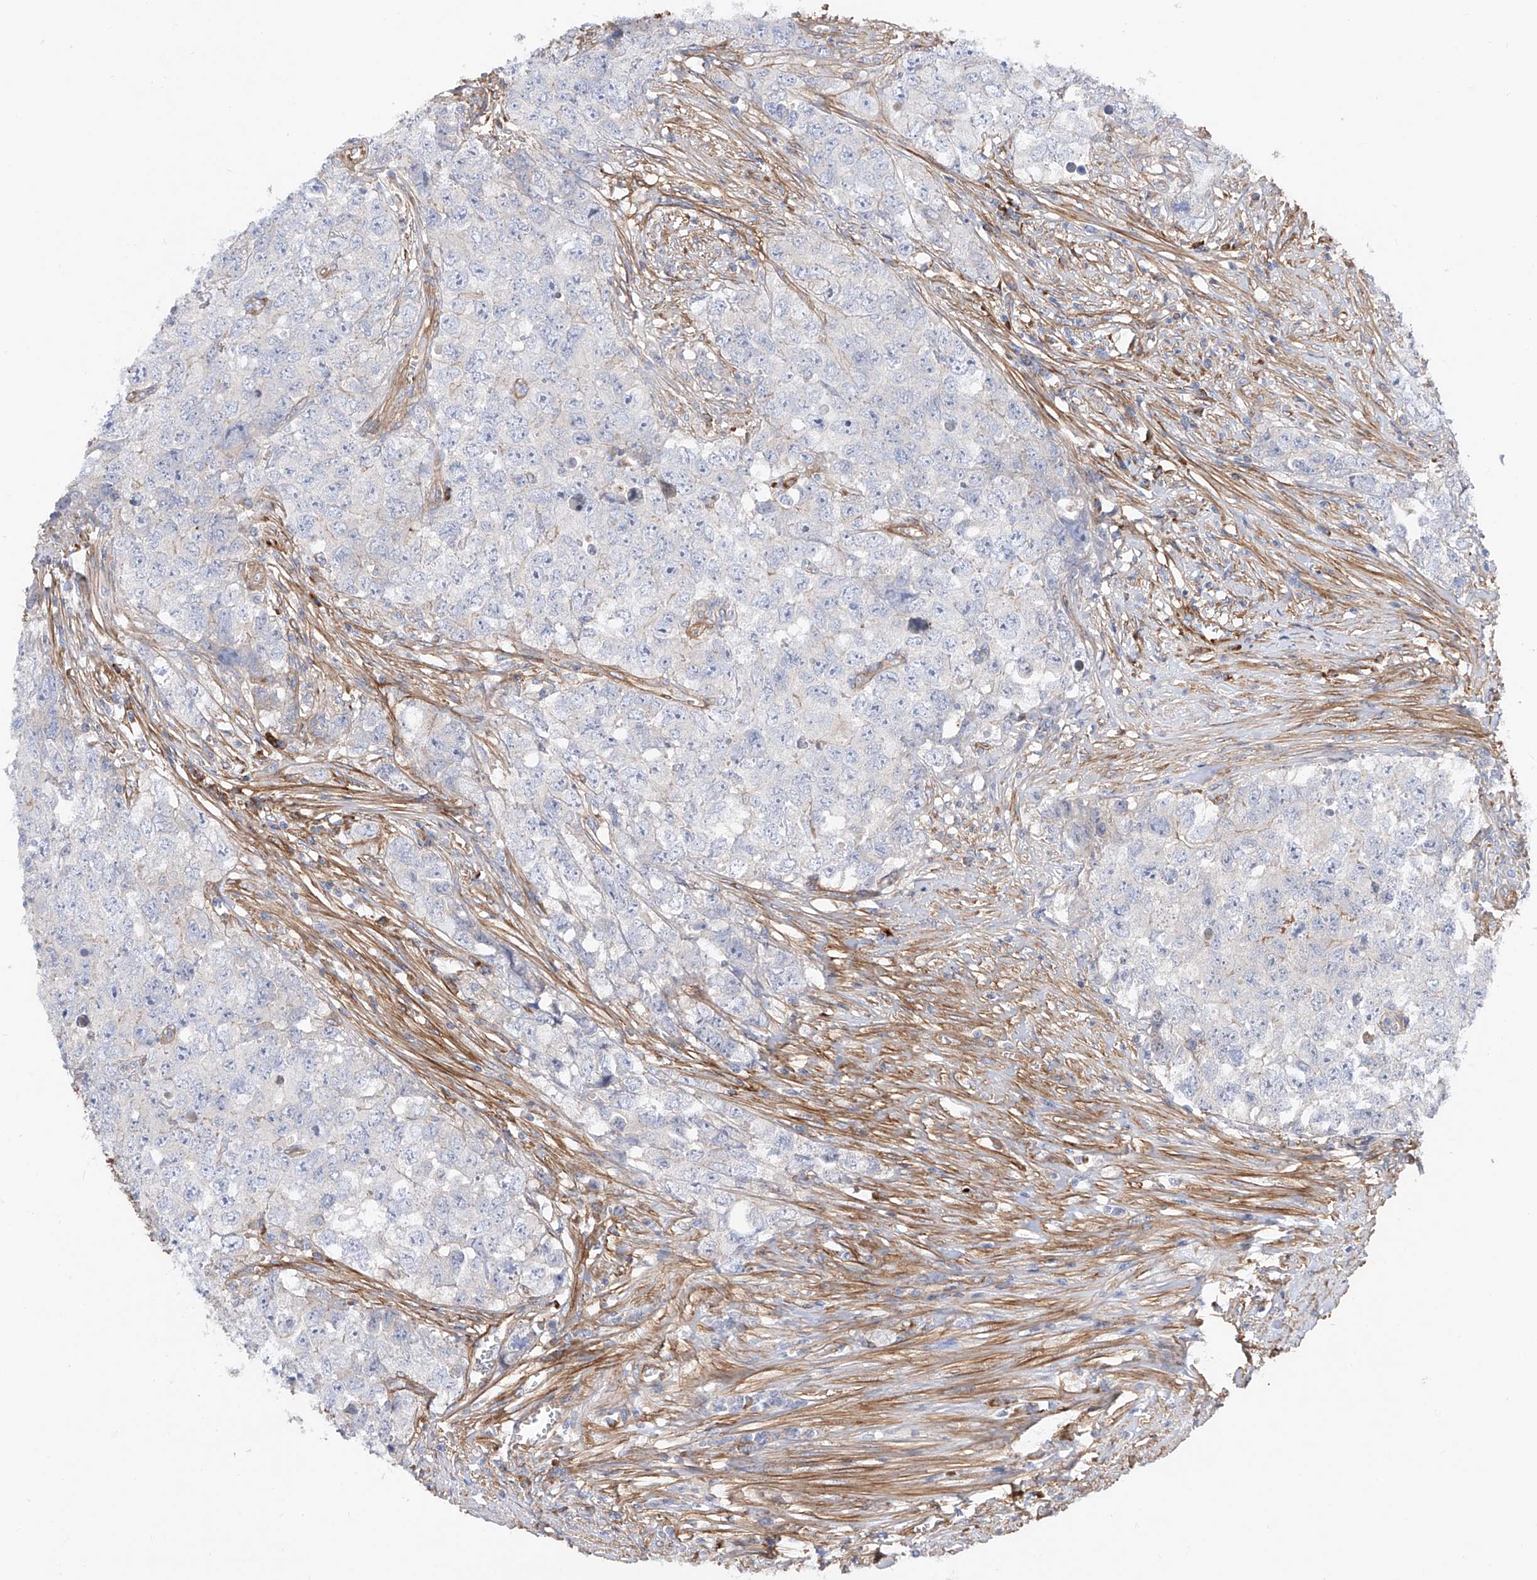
{"staining": {"intensity": "negative", "quantity": "none", "location": "none"}, "tissue": "testis cancer", "cell_type": "Tumor cells", "image_type": "cancer", "snomed": [{"axis": "morphology", "description": "Seminoma, NOS"}, {"axis": "morphology", "description": "Carcinoma, Embryonal, NOS"}, {"axis": "topography", "description": "Testis"}], "caption": "Immunohistochemistry image of testis seminoma stained for a protein (brown), which reveals no staining in tumor cells.", "gene": "LCA5", "patient": {"sex": "male", "age": 43}}